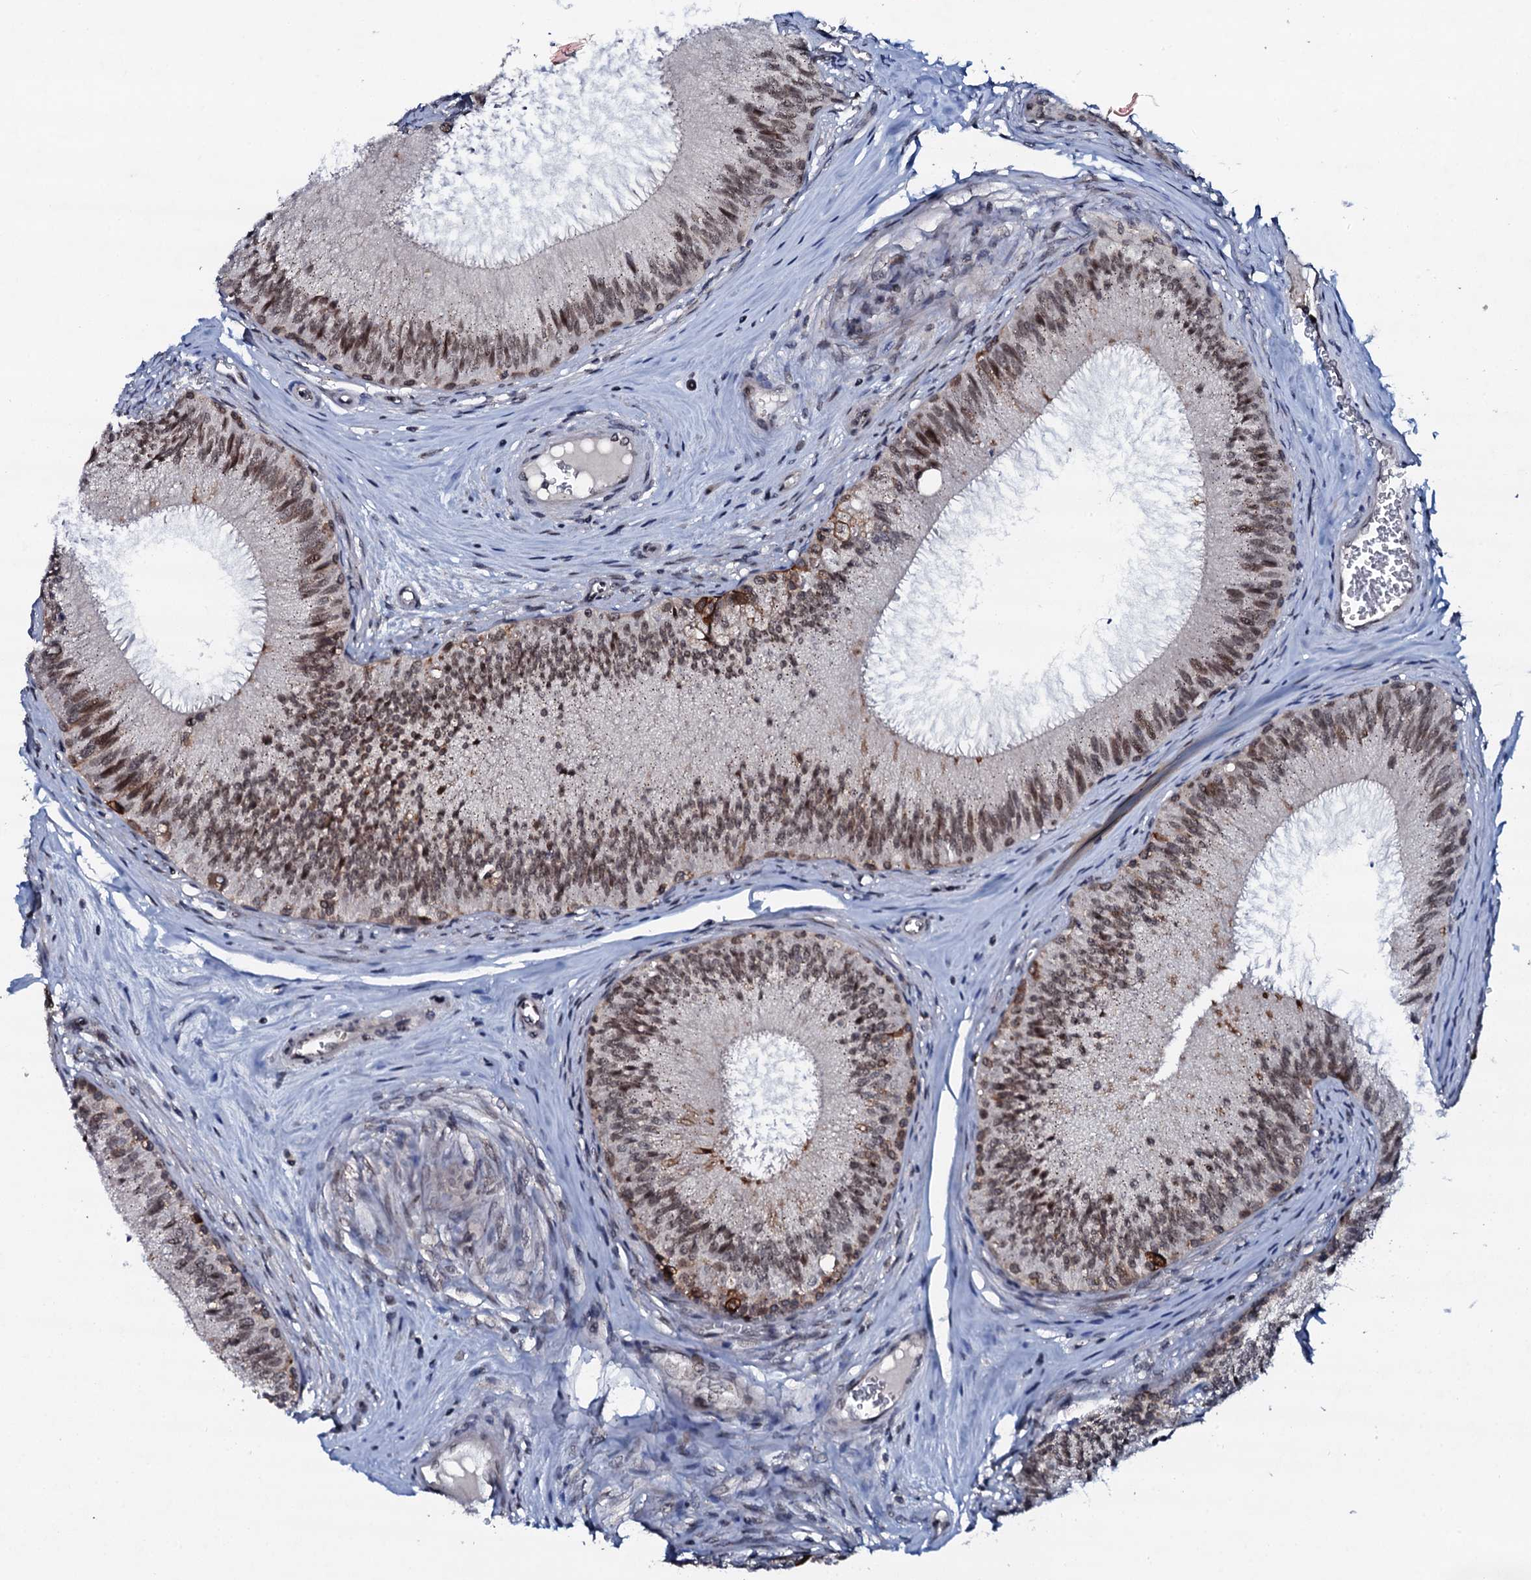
{"staining": {"intensity": "moderate", "quantity": "25%-75%", "location": "nuclear"}, "tissue": "epididymis", "cell_type": "Glandular cells", "image_type": "normal", "snomed": [{"axis": "morphology", "description": "Normal tissue, NOS"}, {"axis": "topography", "description": "Epididymis"}], "caption": "Moderate nuclear staining is appreciated in approximately 25%-75% of glandular cells in benign epididymis. The protein is shown in brown color, while the nuclei are stained blue.", "gene": "SNTA1", "patient": {"sex": "male", "age": 46}}